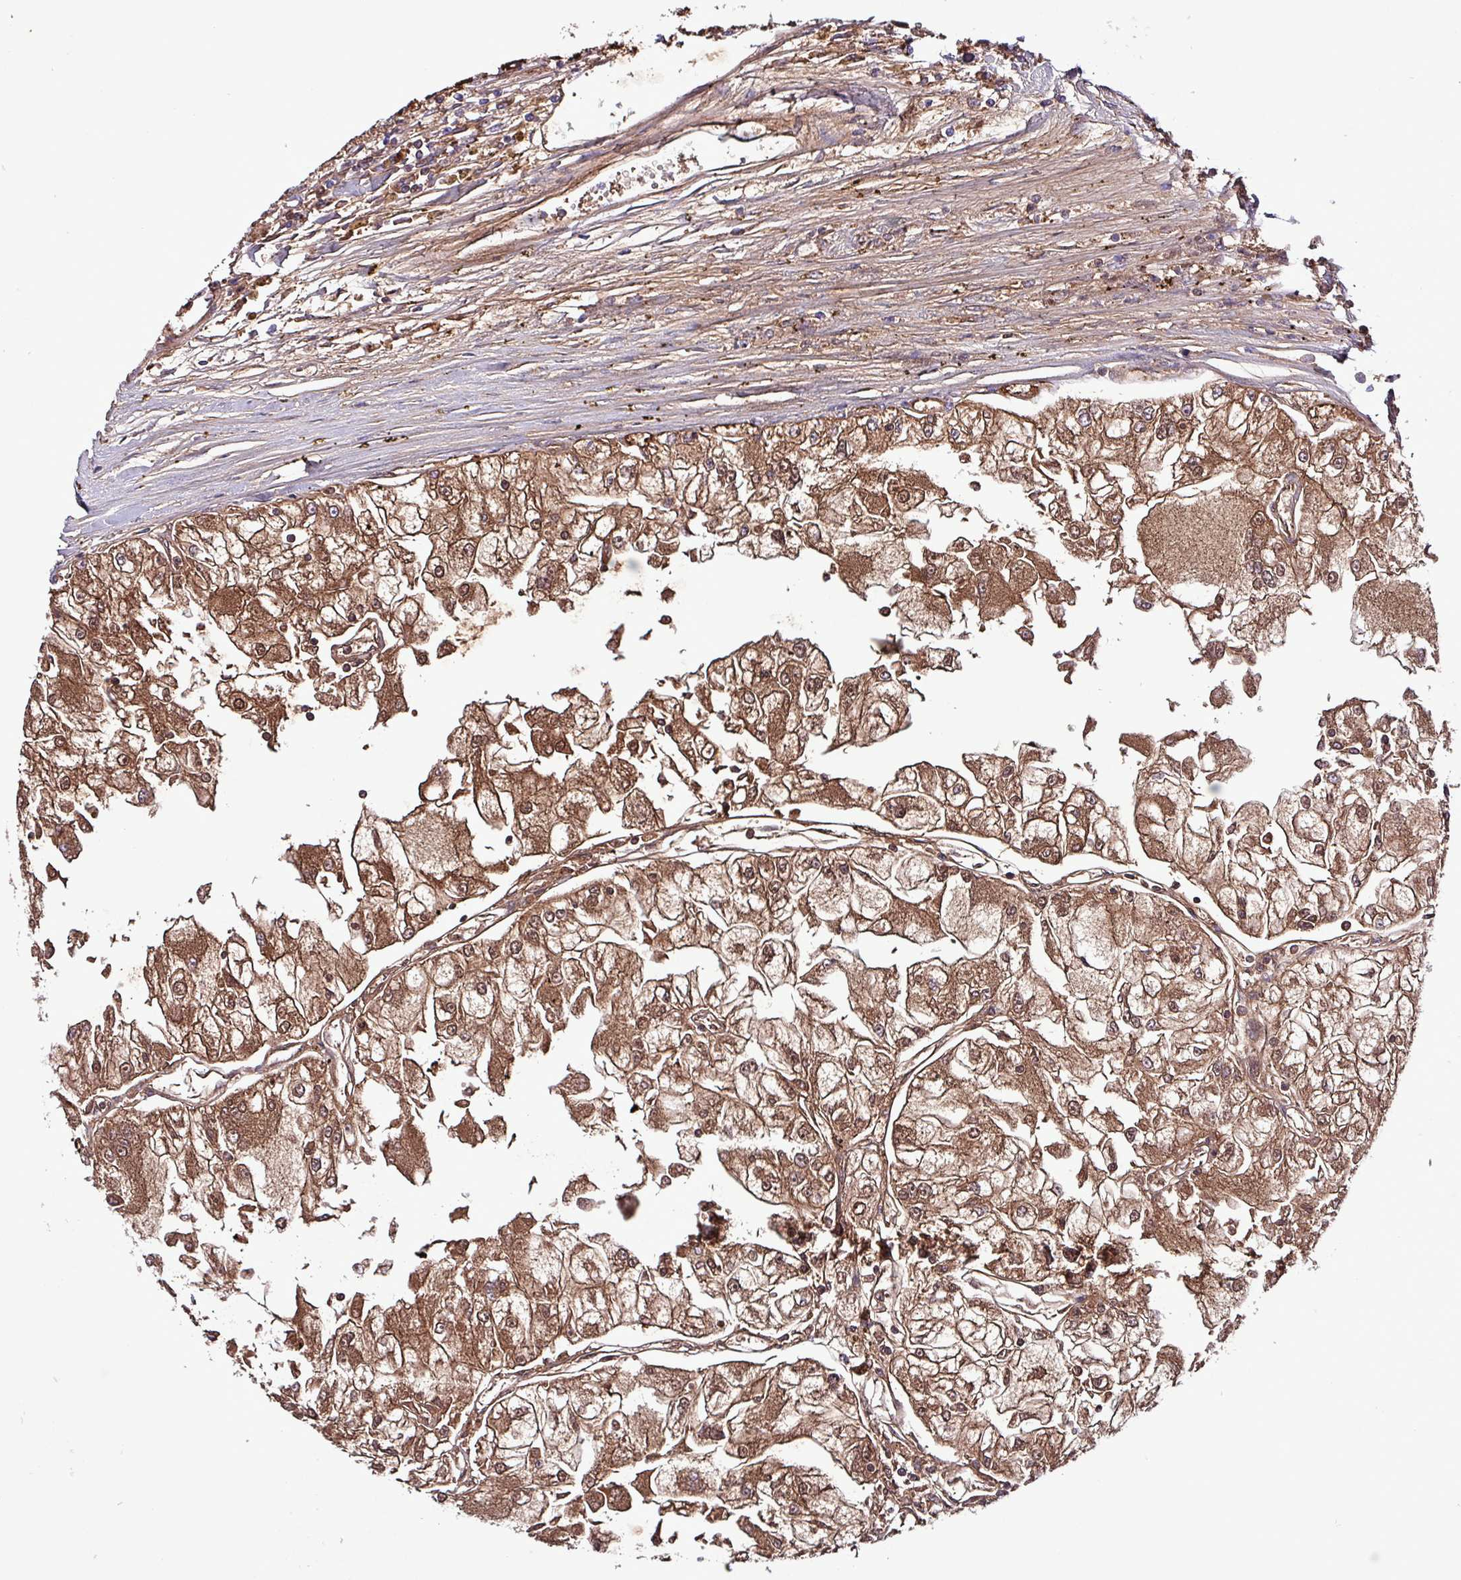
{"staining": {"intensity": "strong", "quantity": ">75%", "location": "cytoplasmic/membranous,nuclear"}, "tissue": "renal cancer", "cell_type": "Tumor cells", "image_type": "cancer", "snomed": [{"axis": "morphology", "description": "Adenocarcinoma, NOS"}, {"axis": "topography", "description": "Kidney"}], "caption": "Immunohistochemical staining of human adenocarcinoma (renal) displays high levels of strong cytoplasmic/membranous and nuclear protein expression in about >75% of tumor cells. (IHC, brightfield microscopy, high magnification).", "gene": "HP", "patient": {"sex": "female", "age": 72}}